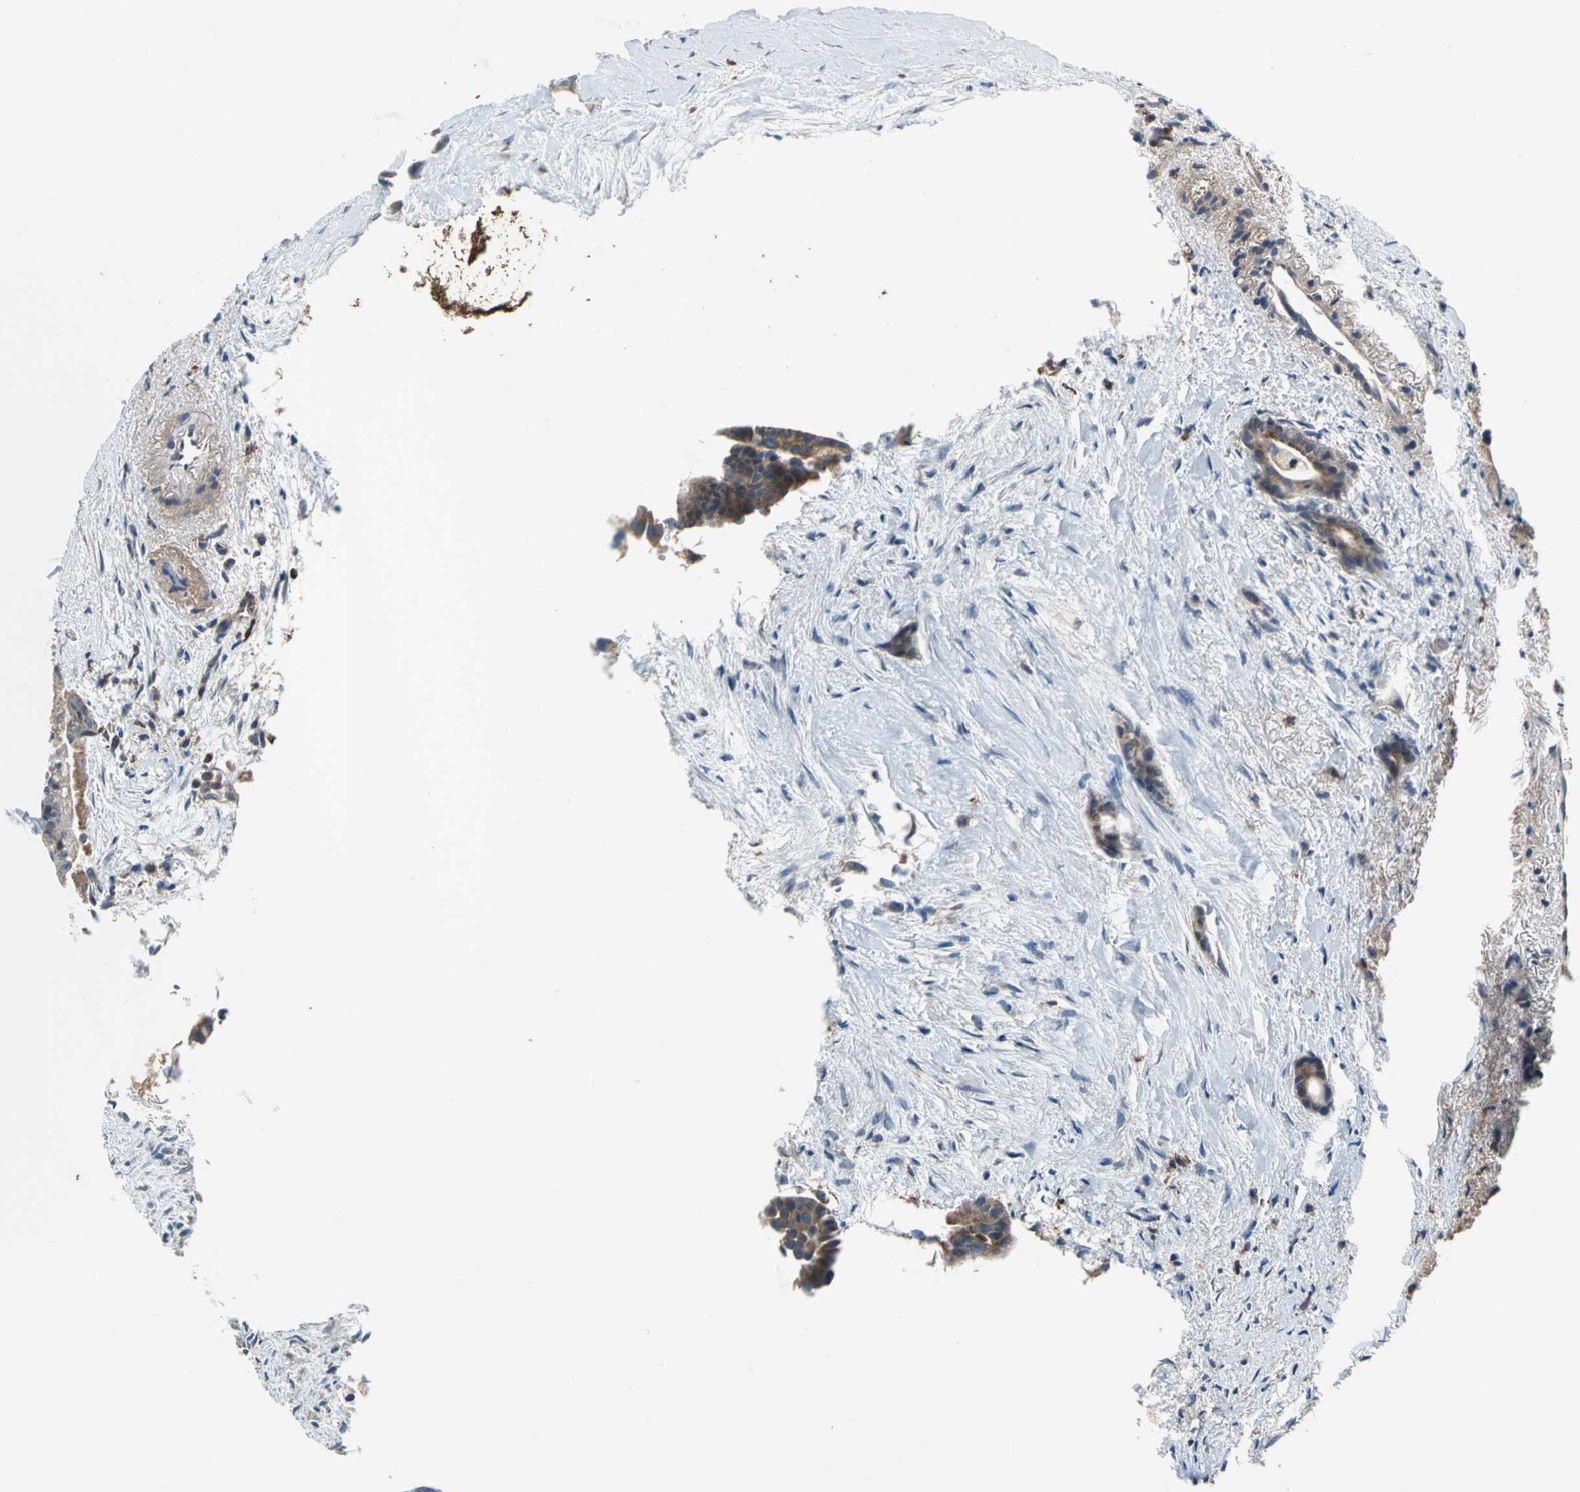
{"staining": {"intensity": "moderate", "quantity": ">75%", "location": "cytoplasmic/membranous"}, "tissue": "liver cancer", "cell_type": "Tumor cells", "image_type": "cancer", "snomed": [{"axis": "morphology", "description": "Cholangiocarcinoma"}, {"axis": "topography", "description": "Liver"}], "caption": "This is an image of immunohistochemistry staining of liver cholangiocarcinoma, which shows moderate positivity in the cytoplasmic/membranous of tumor cells.", "gene": "TRAK1", "patient": {"sex": "female", "age": 55}}